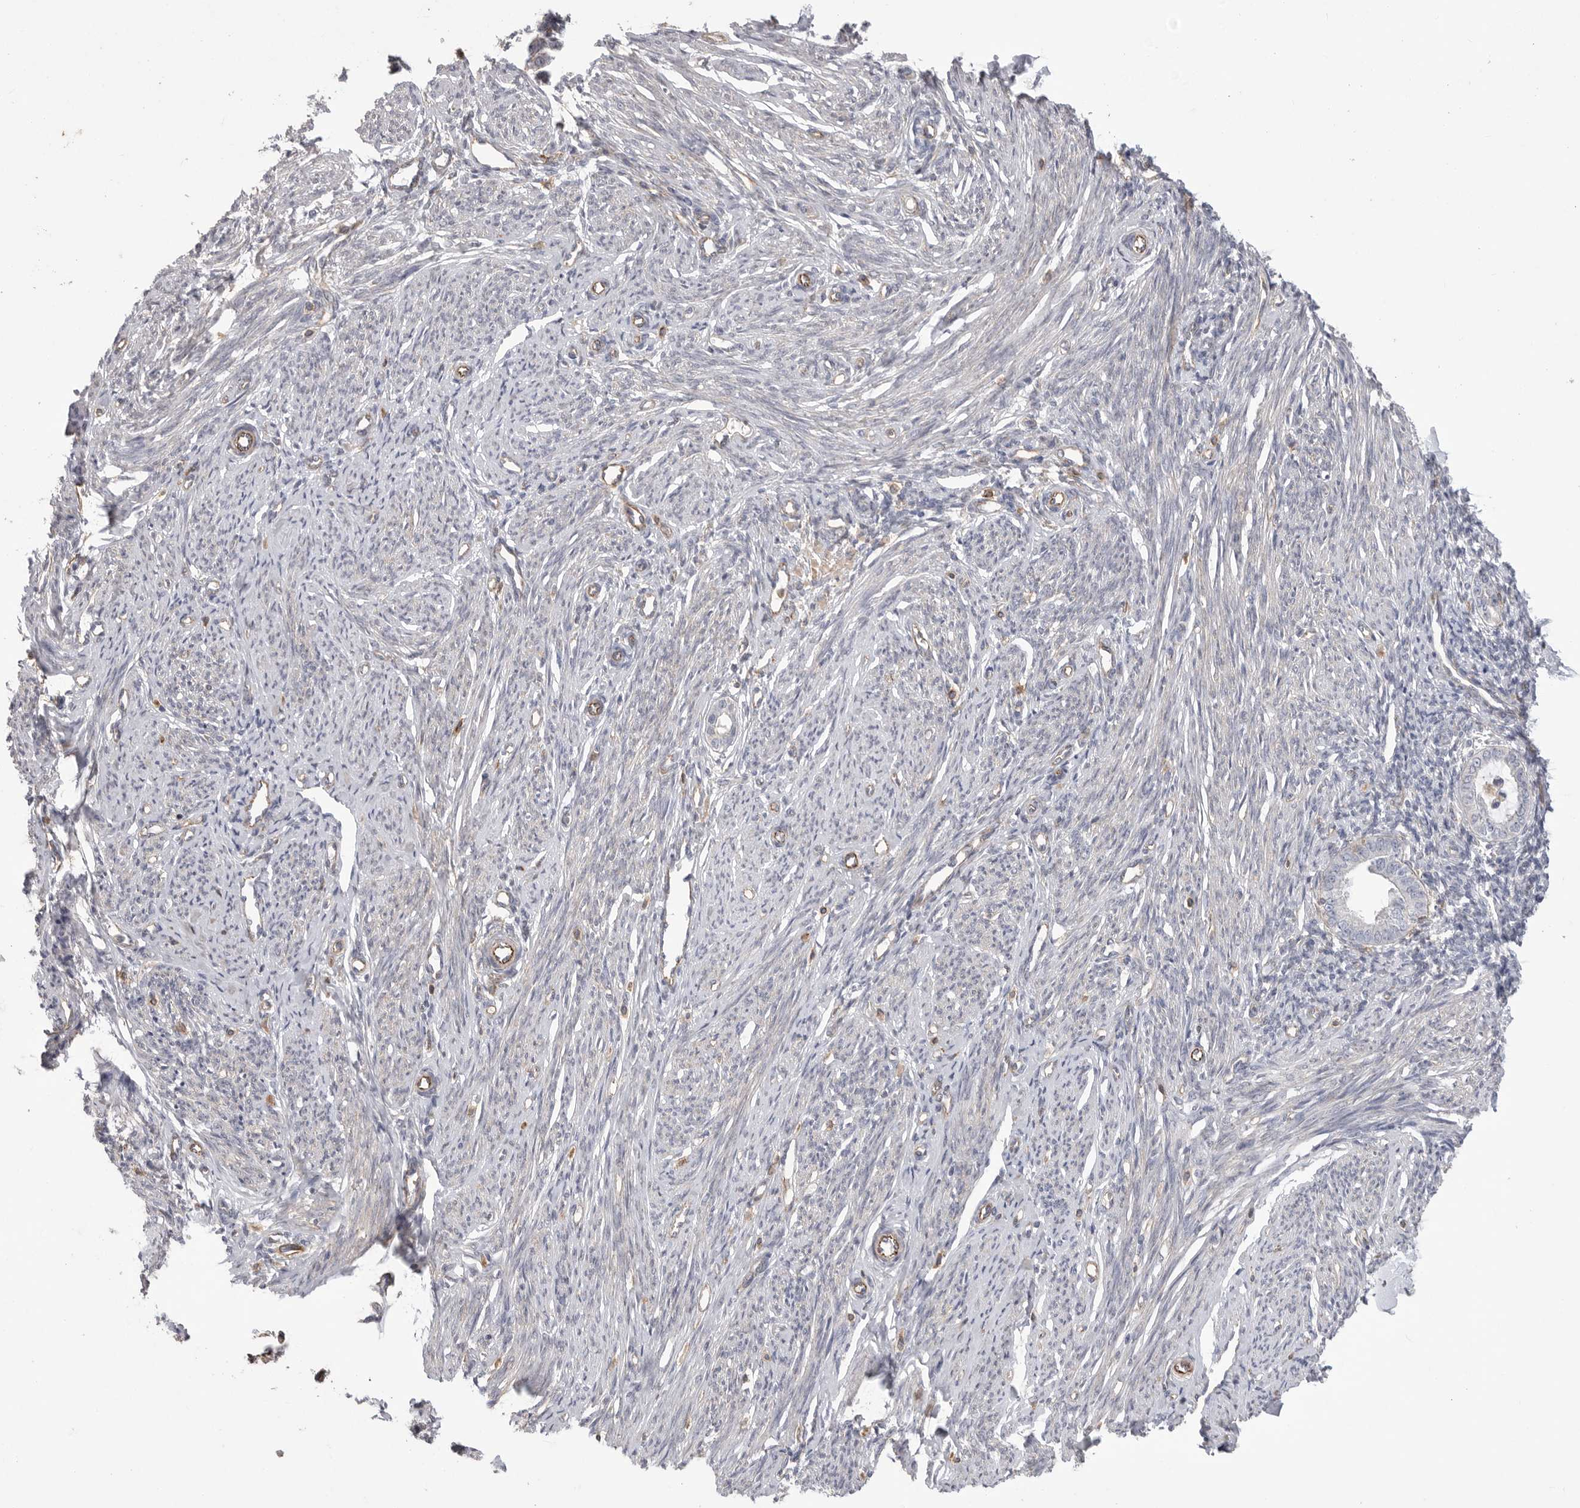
{"staining": {"intensity": "negative", "quantity": "none", "location": "none"}, "tissue": "endometrium", "cell_type": "Cells in endometrial stroma", "image_type": "normal", "snomed": [{"axis": "morphology", "description": "Normal tissue, NOS"}, {"axis": "topography", "description": "Endometrium"}], "caption": "A high-resolution image shows IHC staining of unremarkable endometrium, which reveals no significant positivity in cells in endometrial stroma.", "gene": "SIGLEC10", "patient": {"sex": "female", "age": 56}}